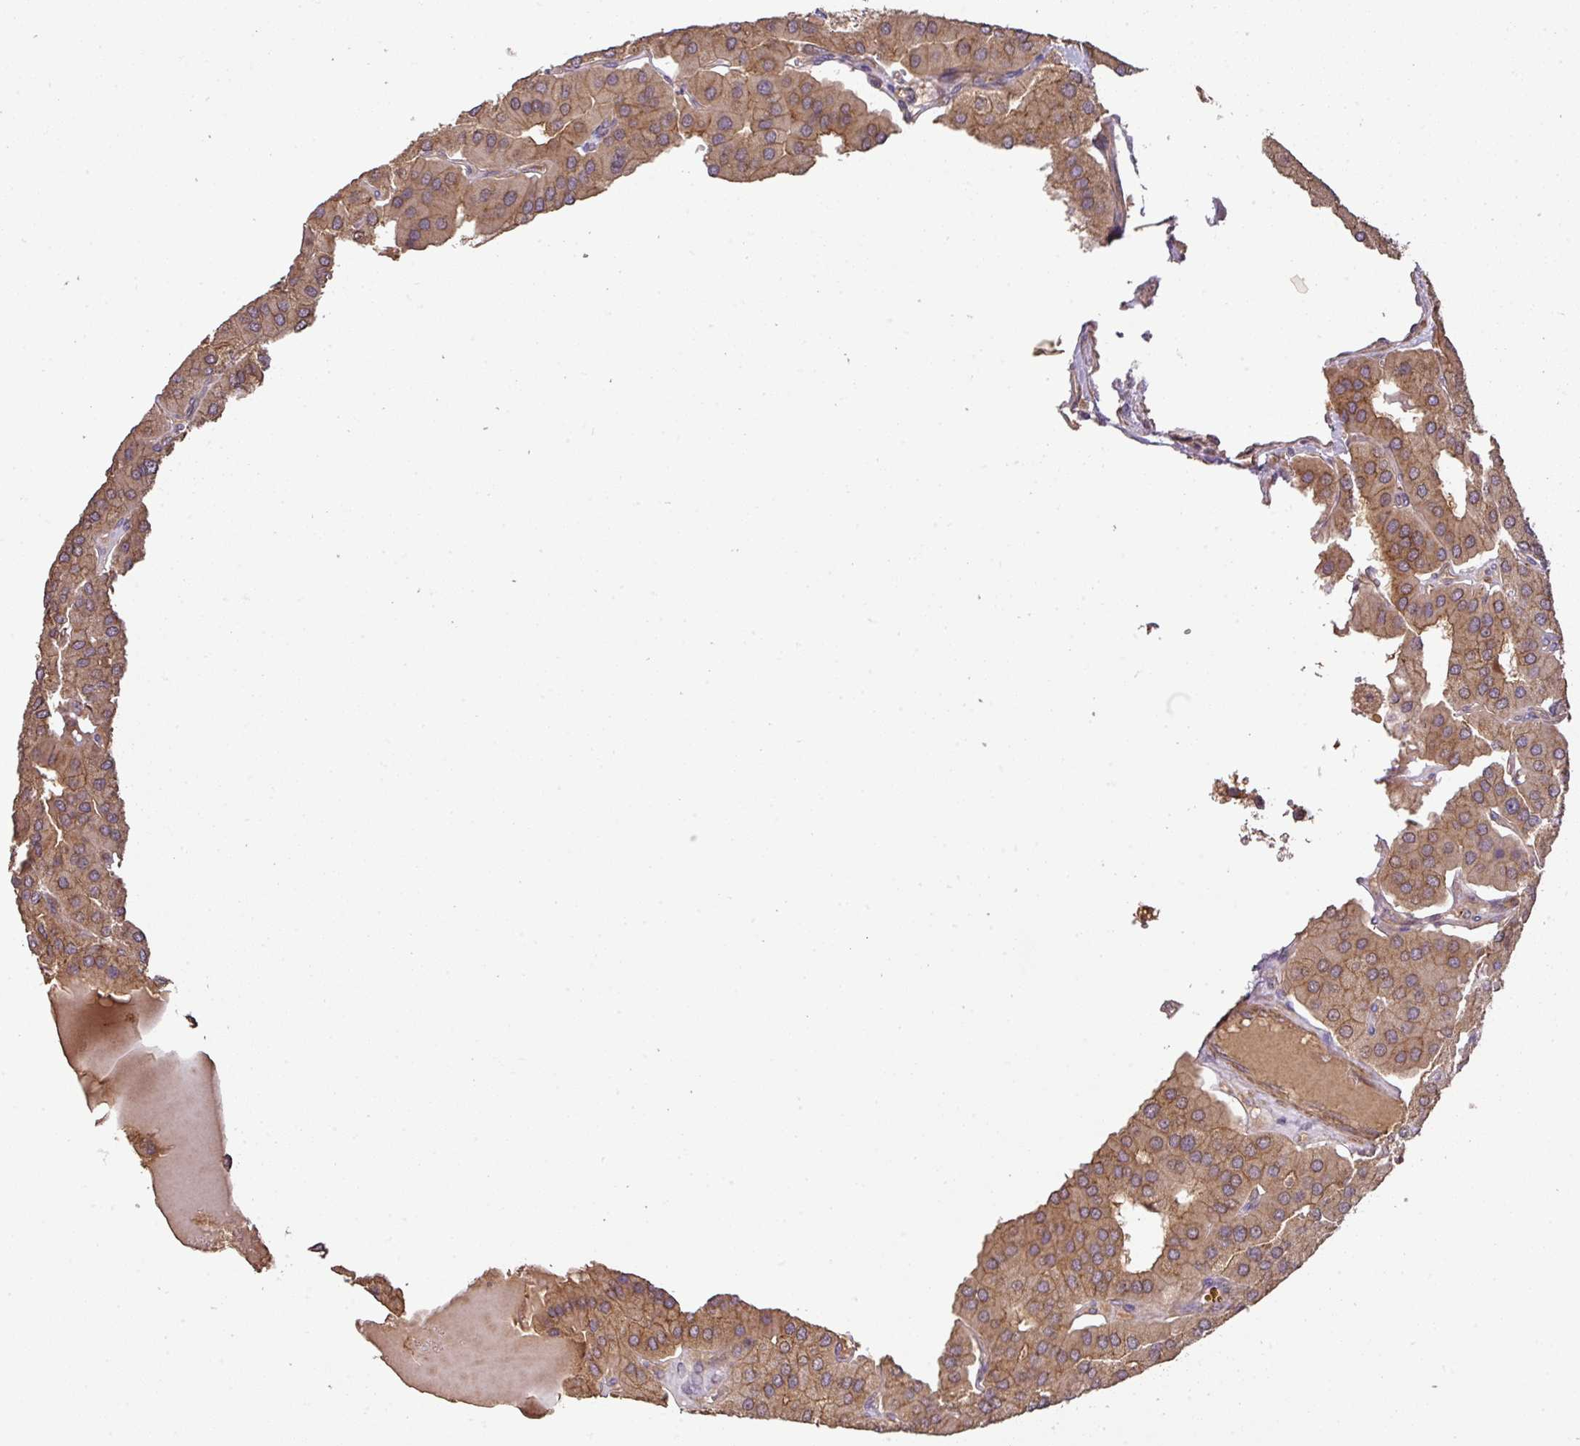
{"staining": {"intensity": "weak", "quantity": ">75%", "location": "cytoplasmic/membranous"}, "tissue": "parathyroid gland", "cell_type": "Glandular cells", "image_type": "normal", "snomed": [{"axis": "morphology", "description": "Normal tissue, NOS"}, {"axis": "morphology", "description": "Adenoma, NOS"}, {"axis": "topography", "description": "Parathyroid gland"}], "caption": "An immunohistochemistry (IHC) photomicrograph of unremarkable tissue is shown. Protein staining in brown shows weak cytoplasmic/membranous positivity in parathyroid gland within glandular cells. (DAB IHC with brightfield microscopy, high magnification).", "gene": "GSPT1", "patient": {"sex": "female", "age": 86}}